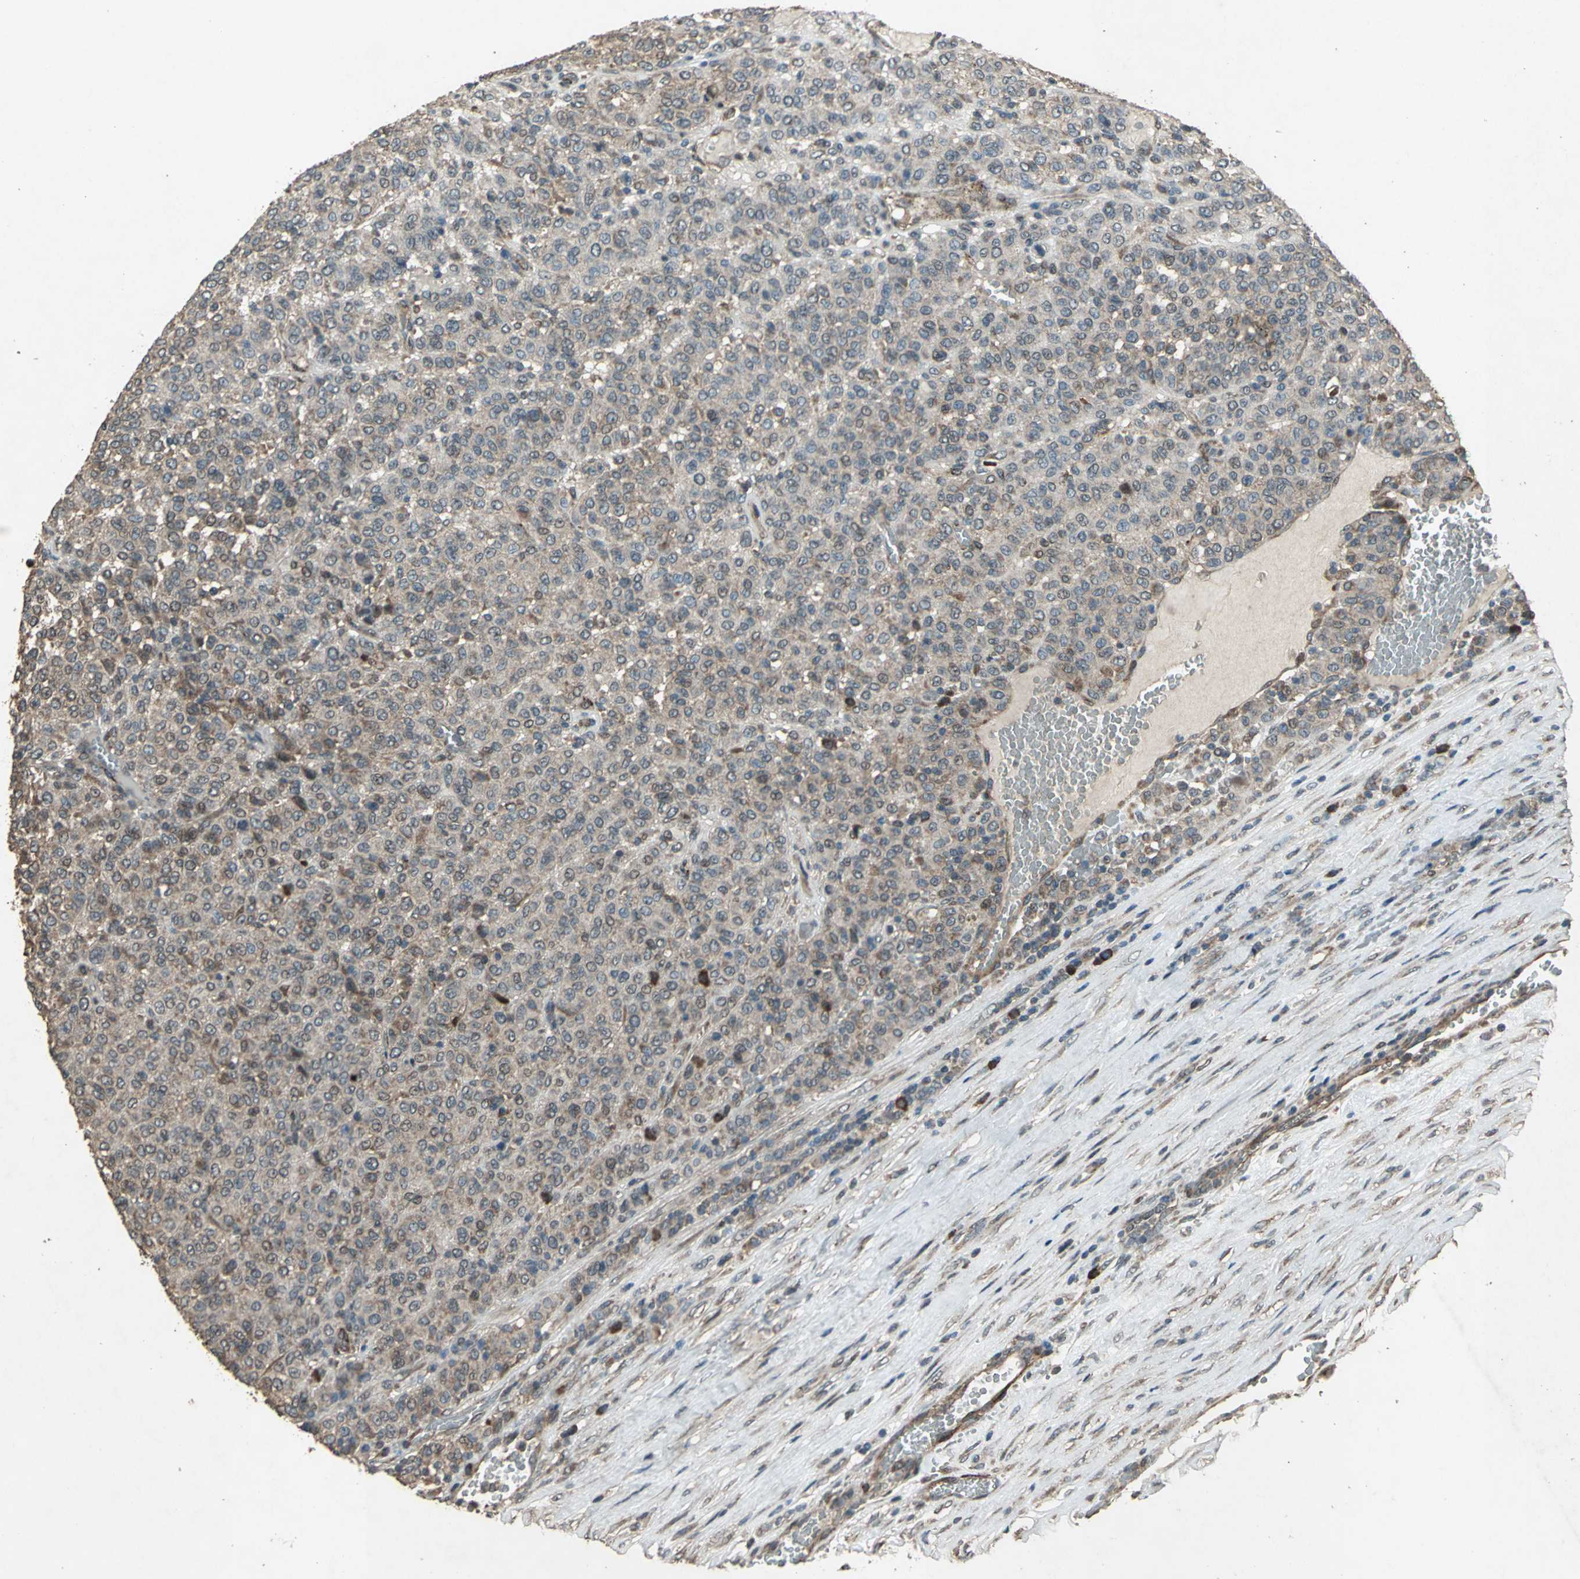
{"staining": {"intensity": "weak", "quantity": ">75%", "location": "cytoplasmic/membranous,nuclear"}, "tissue": "melanoma", "cell_type": "Tumor cells", "image_type": "cancer", "snomed": [{"axis": "morphology", "description": "Malignant melanoma, Metastatic site"}, {"axis": "topography", "description": "Pancreas"}], "caption": "Immunohistochemistry (IHC) of melanoma exhibits low levels of weak cytoplasmic/membranous and nuclear staining in about >75% of tumor cells.", "gene": "SEPTIN4", "patient": {"sex": "female", "age": 30}}